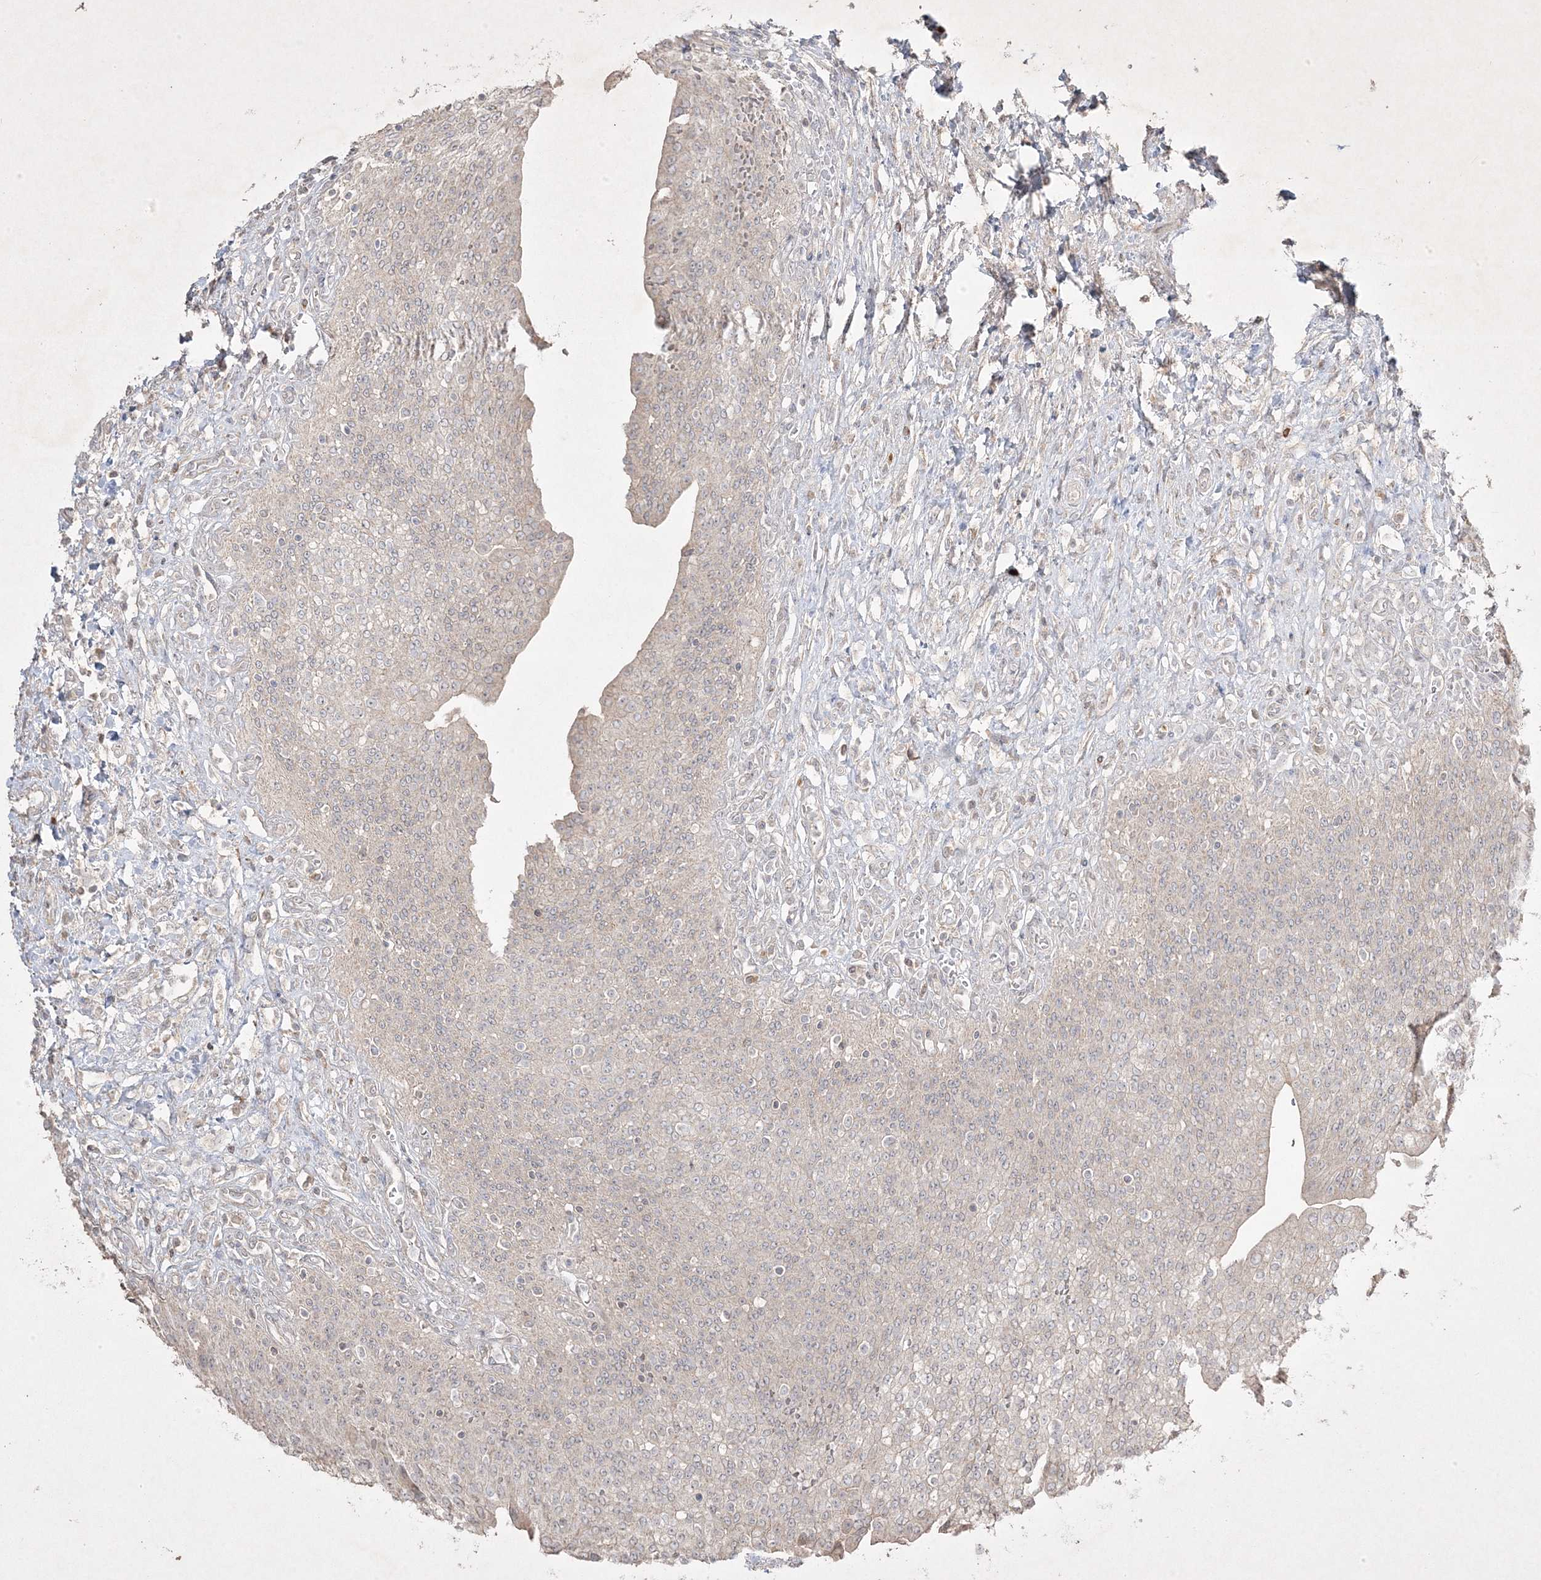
{"staining": {"intensity": "negative", "quantity": "none", "location": "none"}, "tissue": "urothelial cancer", "cell_type": "Tumor cells", "image_type": "cancer", "snomed": [{"axis": "morphology", "description": "Urothelial carcinoma, High grade"}, {"axis": "topography", "description": "Urinary bladder"}], "caption": "The IHC photomicrograph has no significant positivity in tumor cells of high-grade urothelial carcinoma tissue.", "gene": "RGL4", "patient": {"sex": "female", "age": 79}}